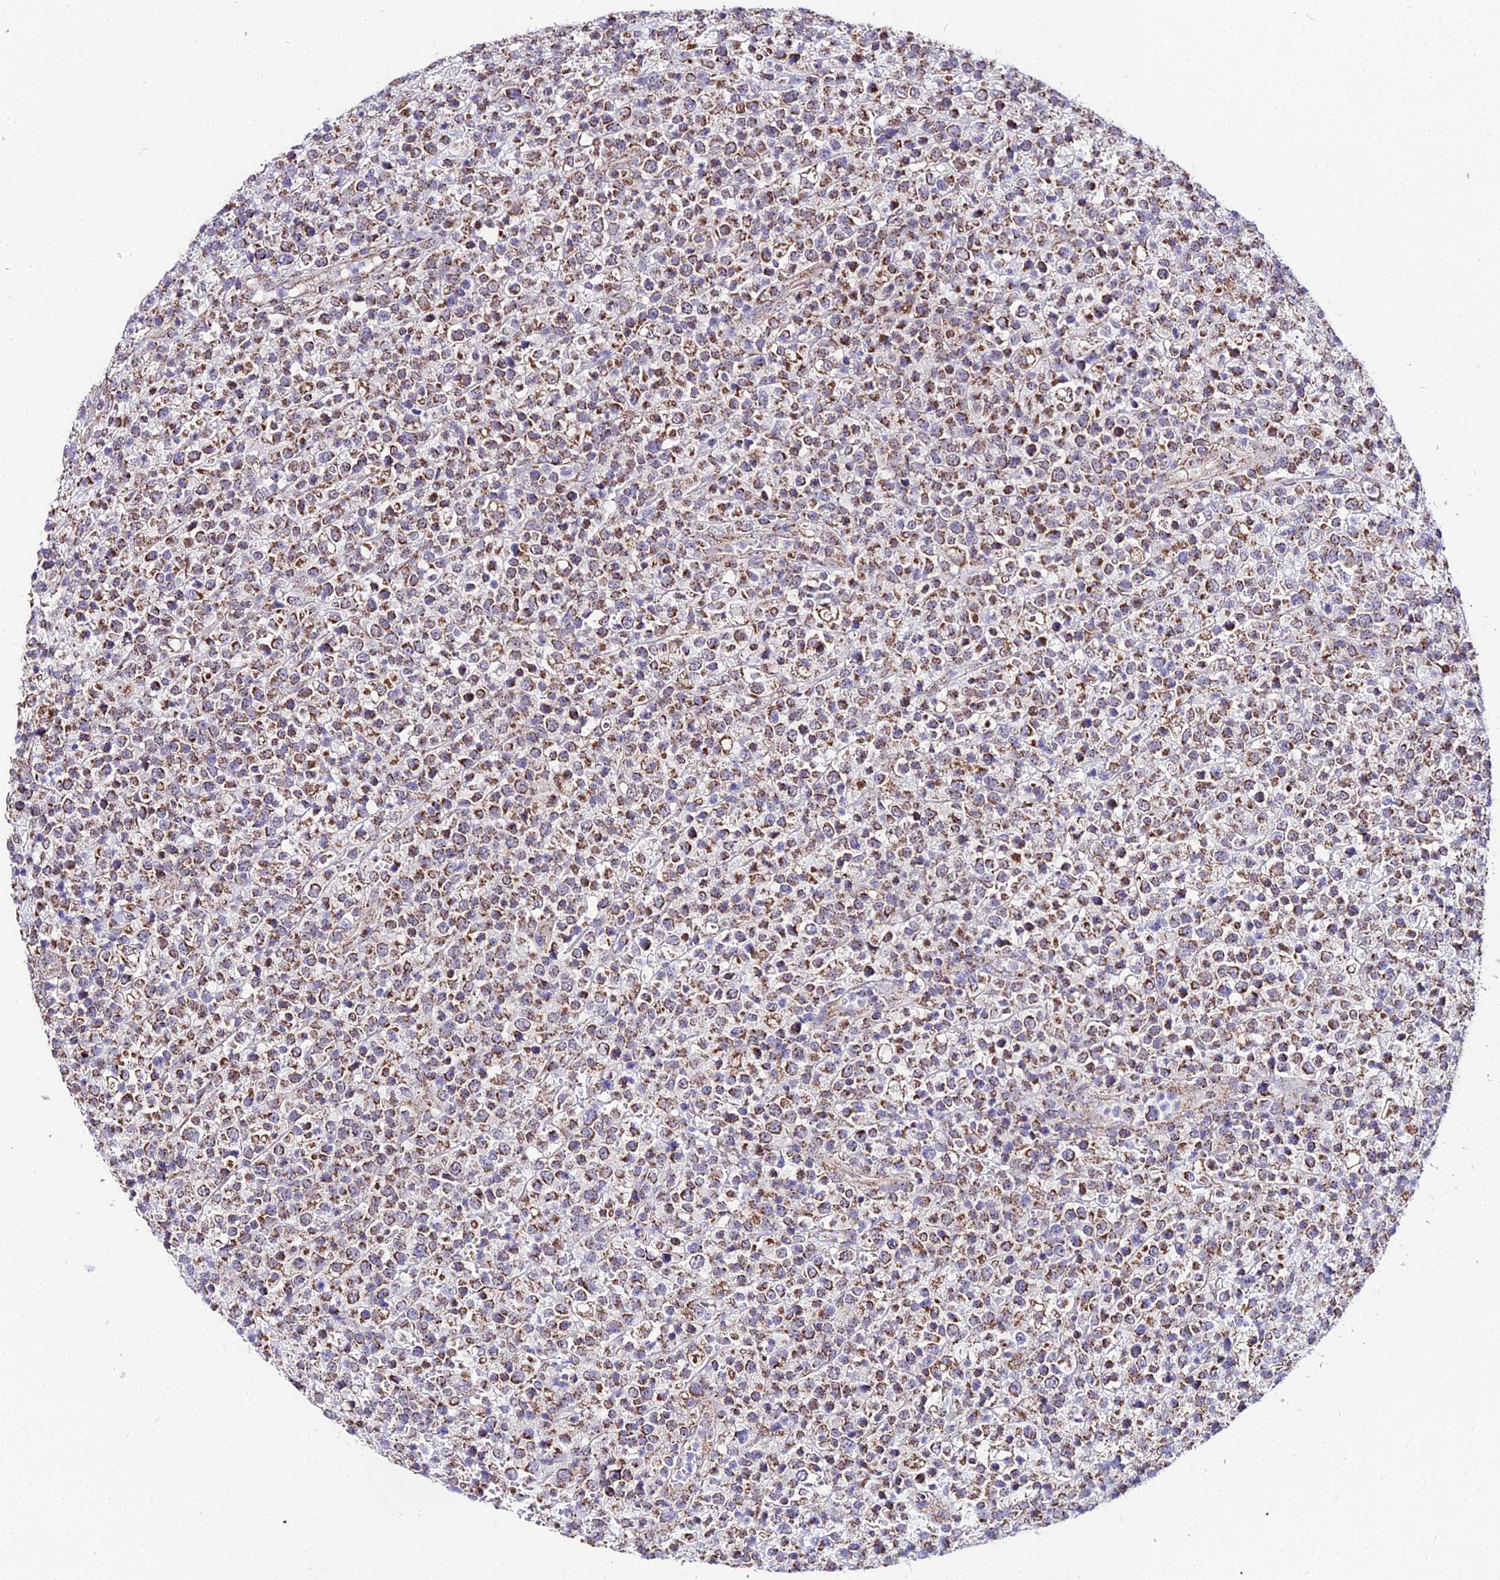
{"staining": {"intensity": "moderate", "quantity": ">75%", "location": "cytoplasmic/membranous"}, "tissue": "lymphoma", "cell_type": "Tumor cells", "image_type": "cancer", "snomed": [{"axis": "morphology", "description": "Malignant lymphoma, non-Hodgkin's type, High grade"}, {"axis": "topography", "description": "Colon"}], "caption": "This image displays IHC staining of human malignant lymphoma, non-Hodgkin's type (high-grade), with medium moderate cytoplasmic/membranous positivity in about >75% of tumor cells.", "gene": "PSMD2", "patient": {"sex": "female", "age": 53}}